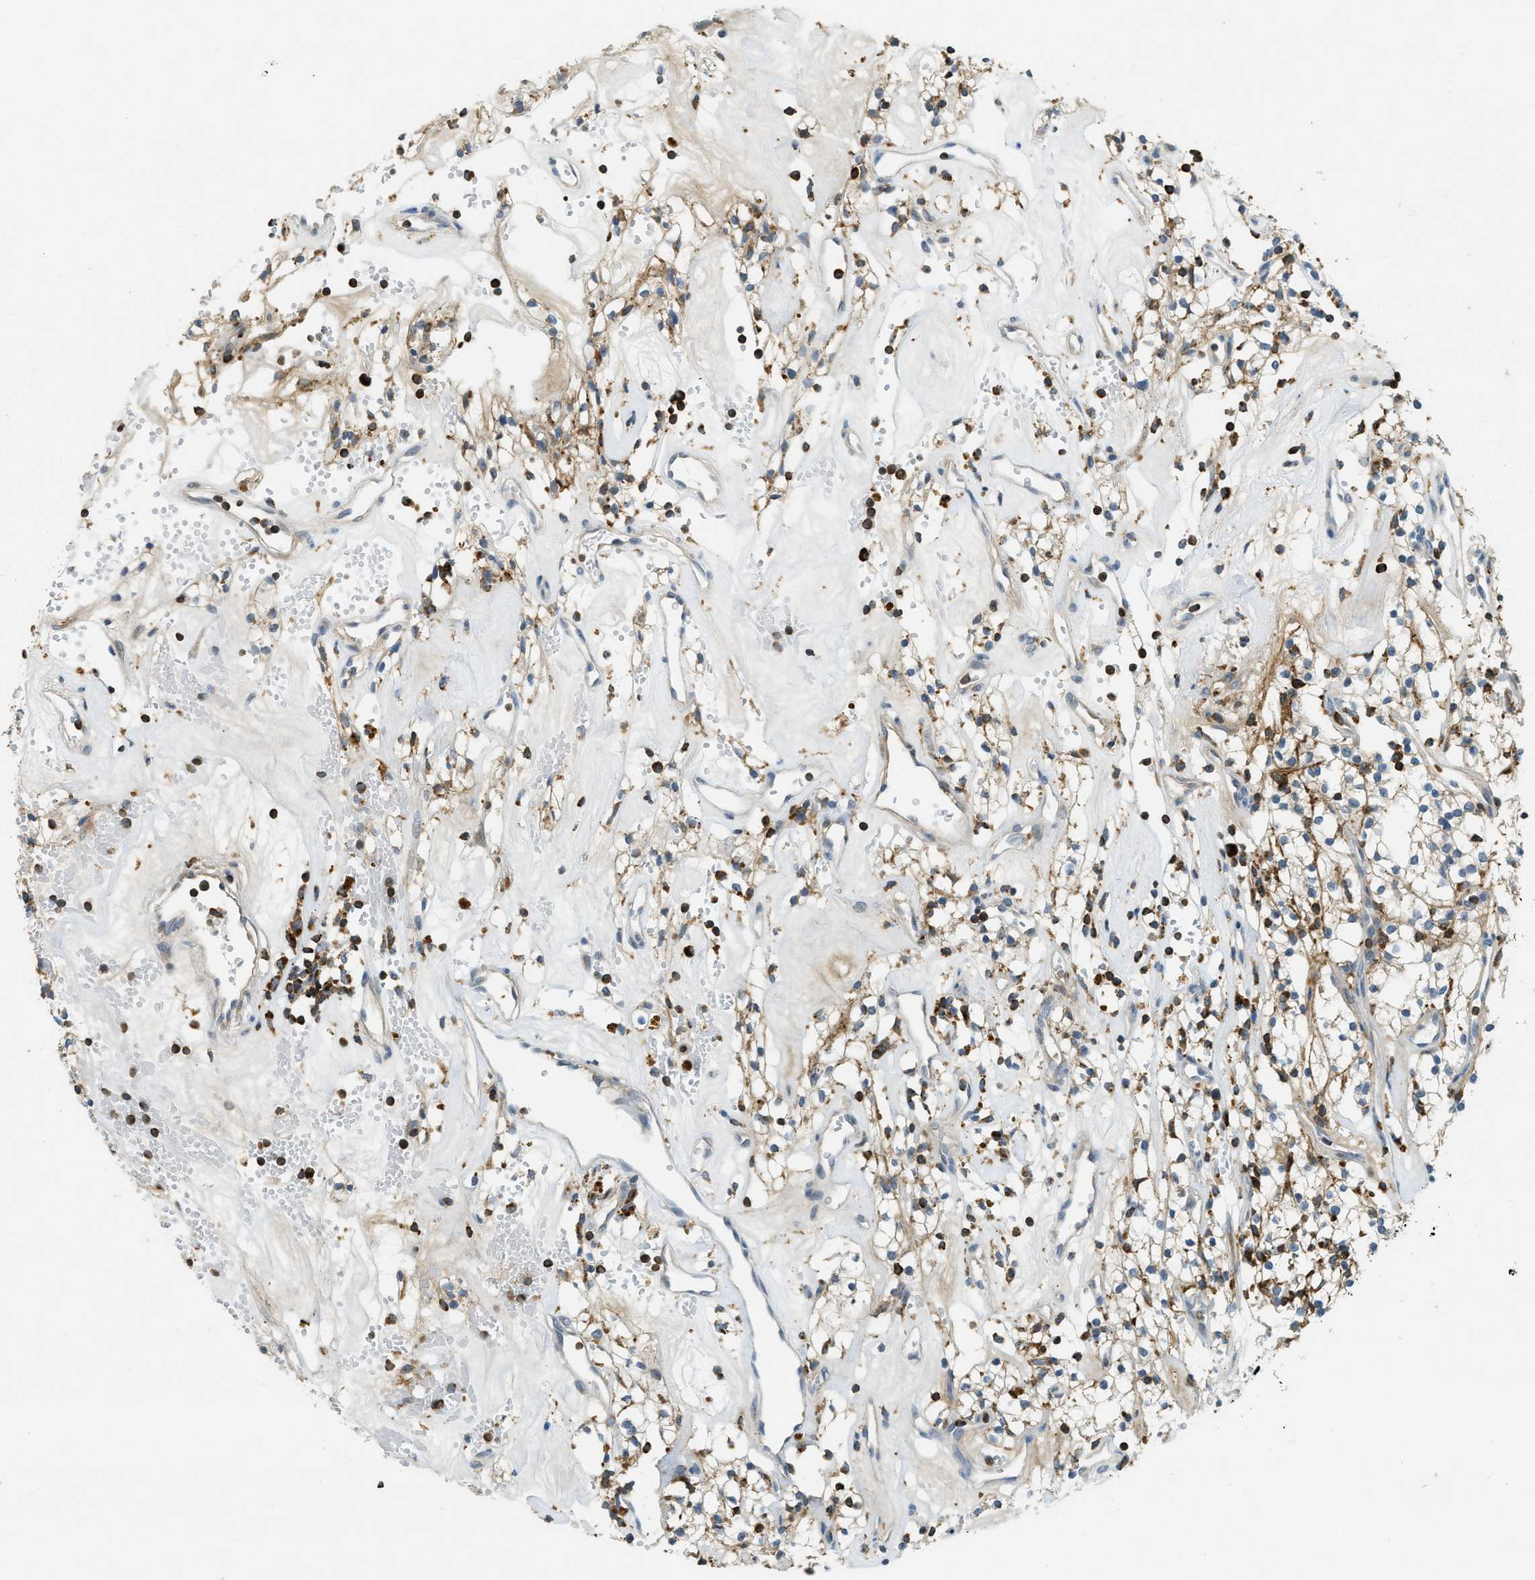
{"staining": {"intensity": "moderate", "quantity": ">75%", "location": "cytoplasmic/membranous"}, "tissue": "renal cancer", "cell_type": "Tumor cells", "image_type": "cancer", "snomed": [{"axis": "morphology", "description": "Adenocarcinoma, NOS"}, {"axis": "topography", "description": "Kidney"}], "caption": "Renal cancer stained with a protein marker exhibits moderate staining in tumor cells.", "gene": "PLBD2", "patient": {"sex": "male", "age": 59}}